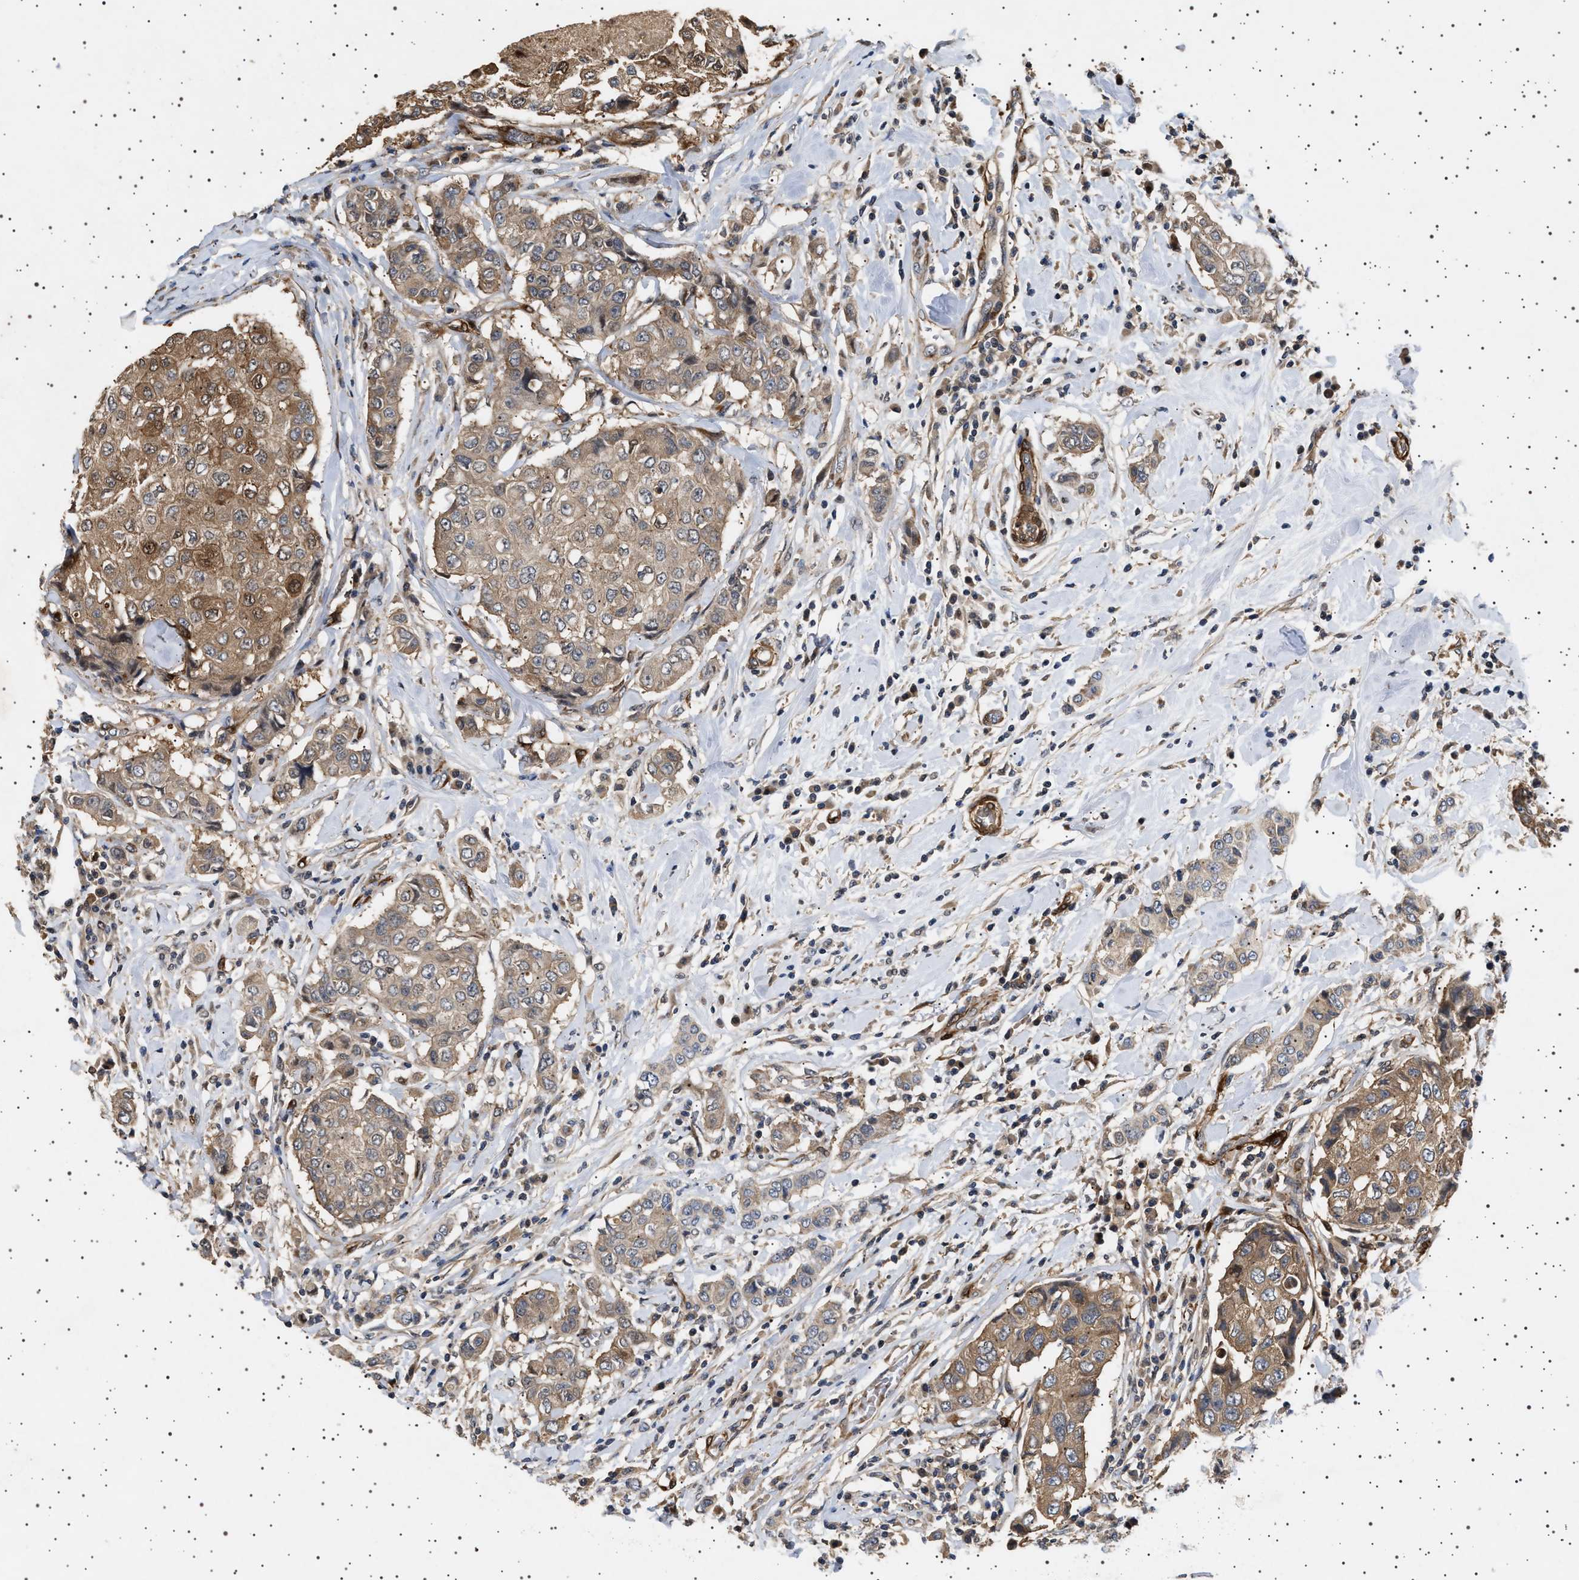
{"staining": {"intensity": "moderate", "quantity": ">75%", "location": "cytoplasmic/membranous"}, "tissue": "breast cancer", "cell_type": "Tumor cells", "image_type": "cancer", "snomed": [{"axis": "morphology", "description": "Duct carcinoma"}, {"axis": "topography", "description": "Breast"}], "caption": "Immunohistochemistry (IHC) (DAB) staining of breast invasive ductal carcinoma reveals moderate cytoplasmic/membranous protein staining in about >75% of tumor cells. Immunohistochemistry (IHC) stains the protein of interest in brown and the nuclei are stained blue.", "gene": "GUCY1B1", "patient": {"sex": "female", "age": 27}}